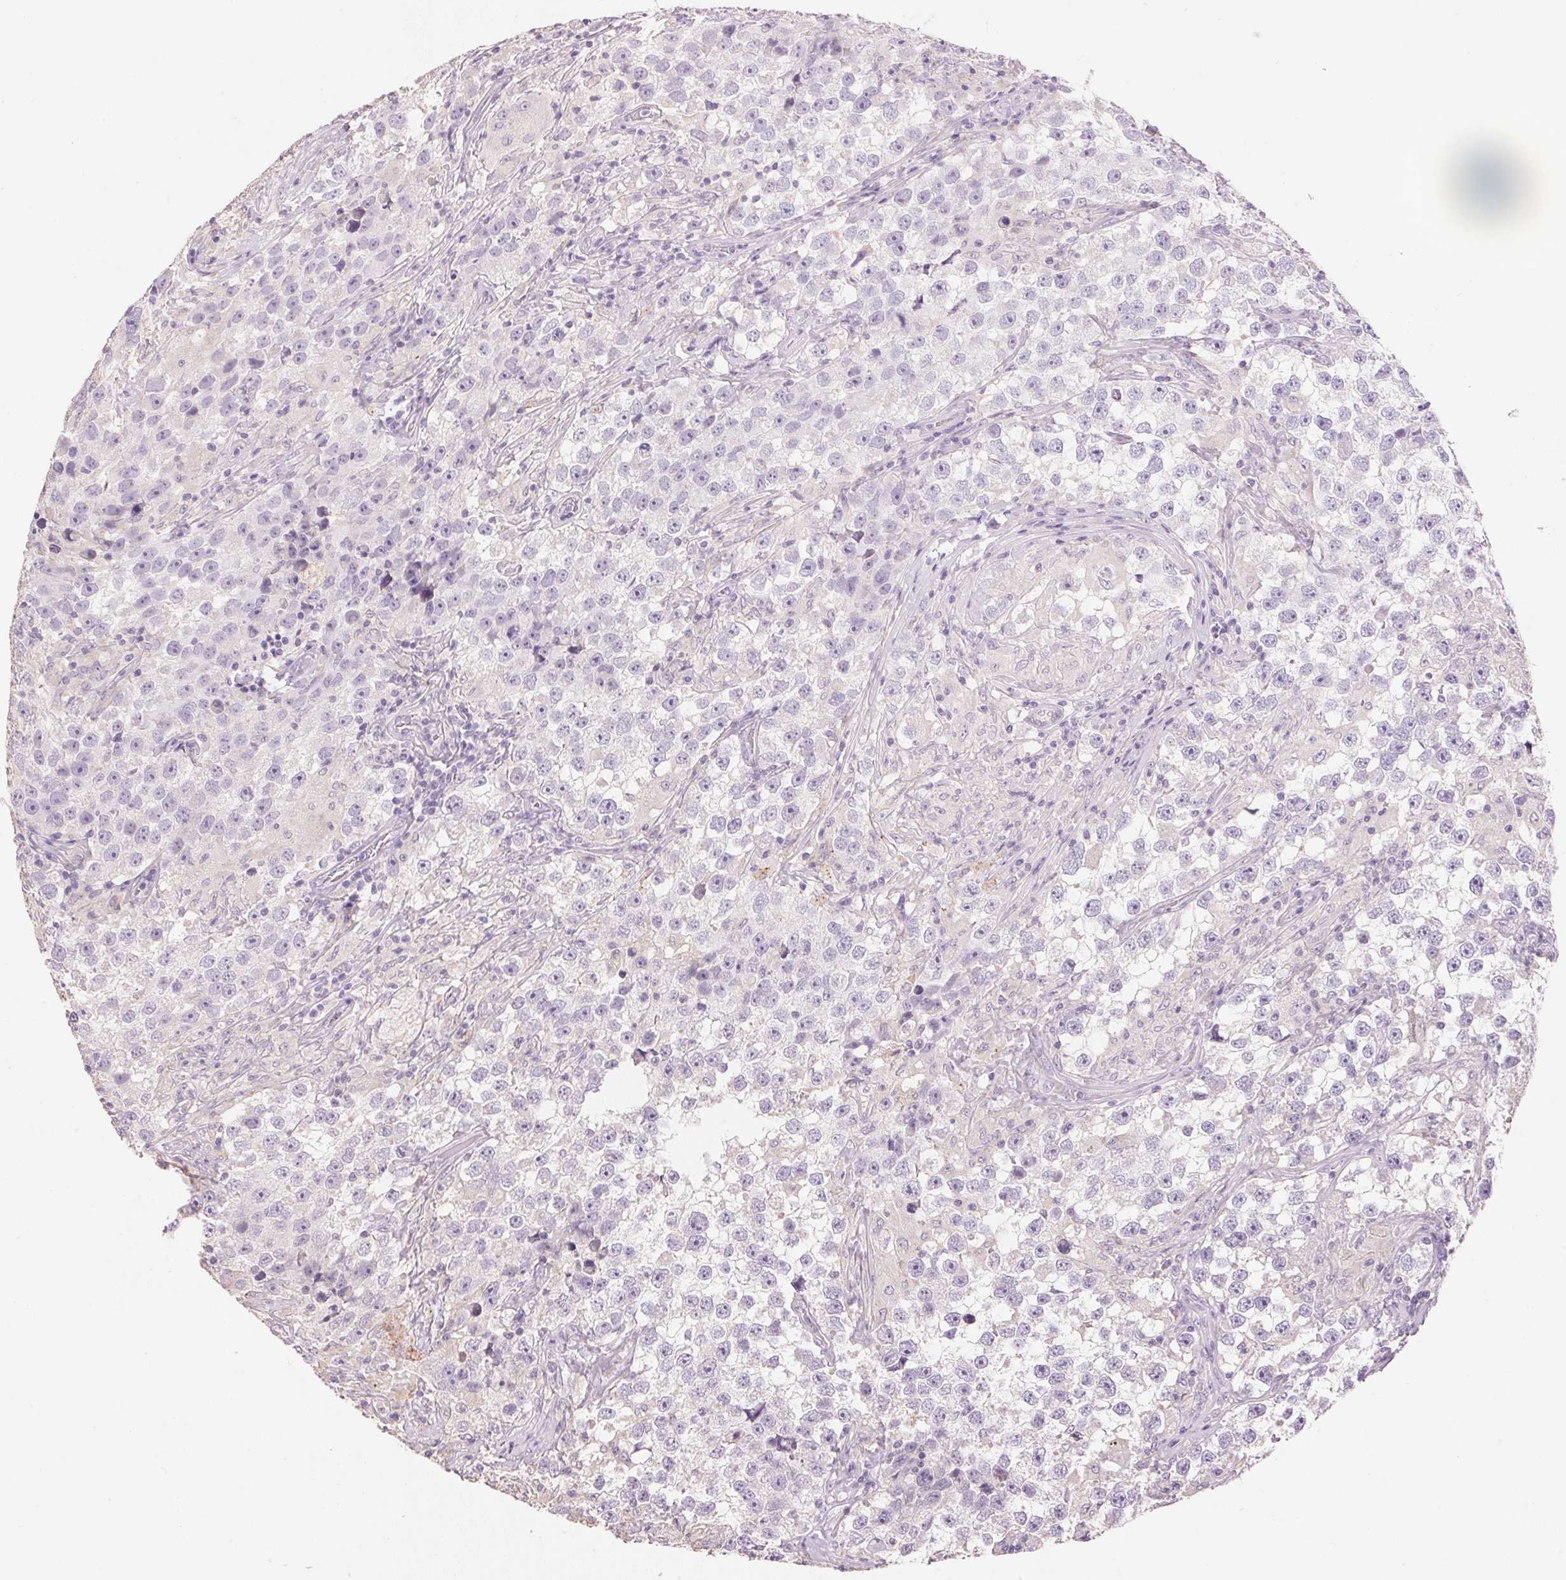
{"staining": {"intensity": "negative", "quantity": "none", "location": "none"}, "tissue": "testis cancer", "cell_type": "Tumor cells", "image_type": "cancer", "snomed": [{"axis": "morphology", "description": "Seminoma, NOS"}, {"axis": "topography", "description": "Testis"}], "caption": "Protein analysis of testis cancer shows no significant positivity in tumor cells. (IHC, brightfield microscopy, high magnification).", "gene": "LYZL6", "patient": {"sex": "male", "age": 46}}